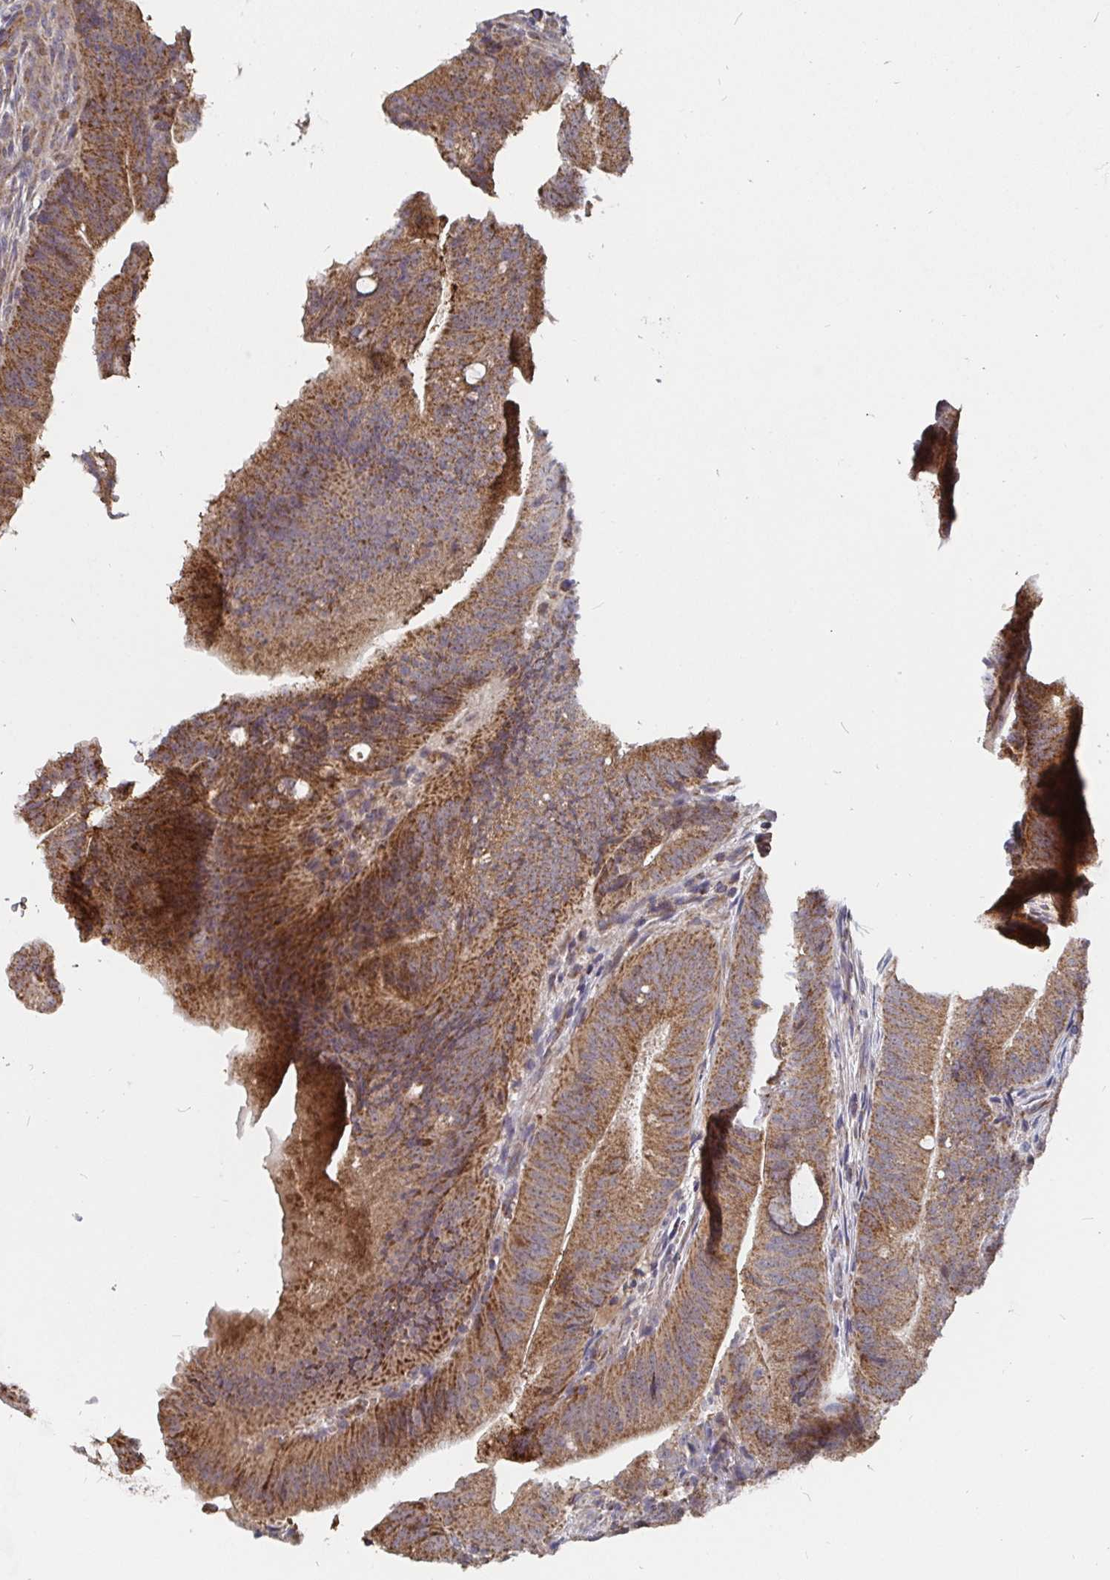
{"staining": {"intensity": "moderate", "quantity": ">75%", "location": "cytoplasmic/membranous"}, "tissue": "colorectal cancer", "cell_type": "Tumor cells", "image_type": "cancer", "snomed": [{"axis": "morphology", "description": "Adenocarcinoma, NOS"}, {"axis": "topography", "description": "Colon"}], "caption": "This image displays immunohistochemistry staining of human colorectal cancer (adenocarcinoma), with medium moderate cytoplasmic/membranous staining in approximately >75% of tumor cells.", "gene": "PDF", "patient": {"sex": "female", "age": 43}}